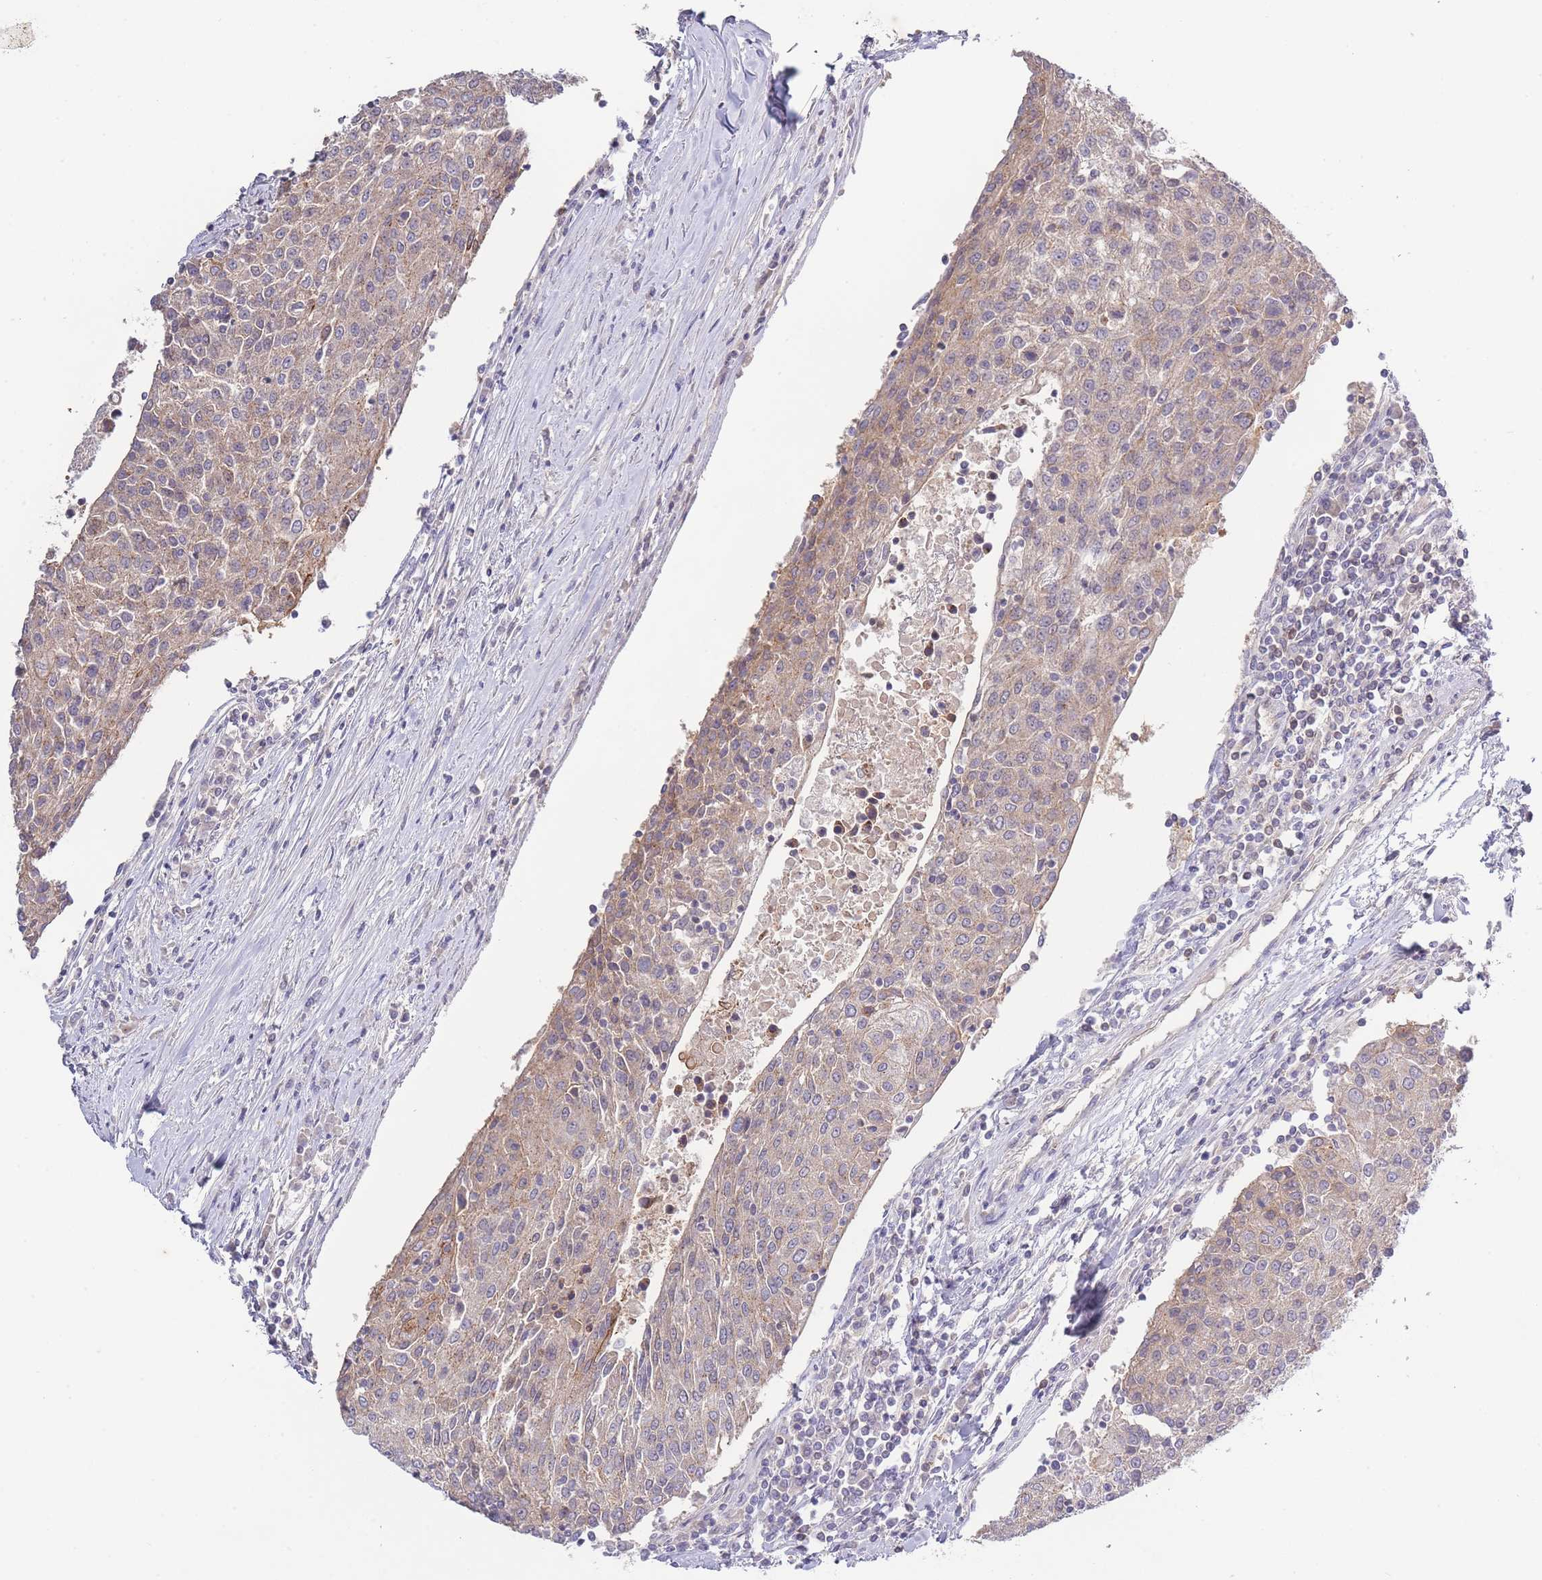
{"staining": {"intensity": "weak", "quantity": "25%-75%", "location": "cytoplasmic/membranous"}, "tissue": "urothelial cancer", "cell_type": "Tumor cells", "image_type": "cancer", "snomed": [{"axis": "morphology", "description": "Urothelial carcinoma, High grade"}, {"axis": "topography", "description": "Urinary bladder"}], "caption": "An image showing weak cytoplasmic/membranous positivity in about 25%-75% of tumor cells in high-grade urothelial carcinoma, as visualized by brown immunohistochemical staining.", "gene": "SPHKAP", "patient": {"sex": "female", "age": 85}}